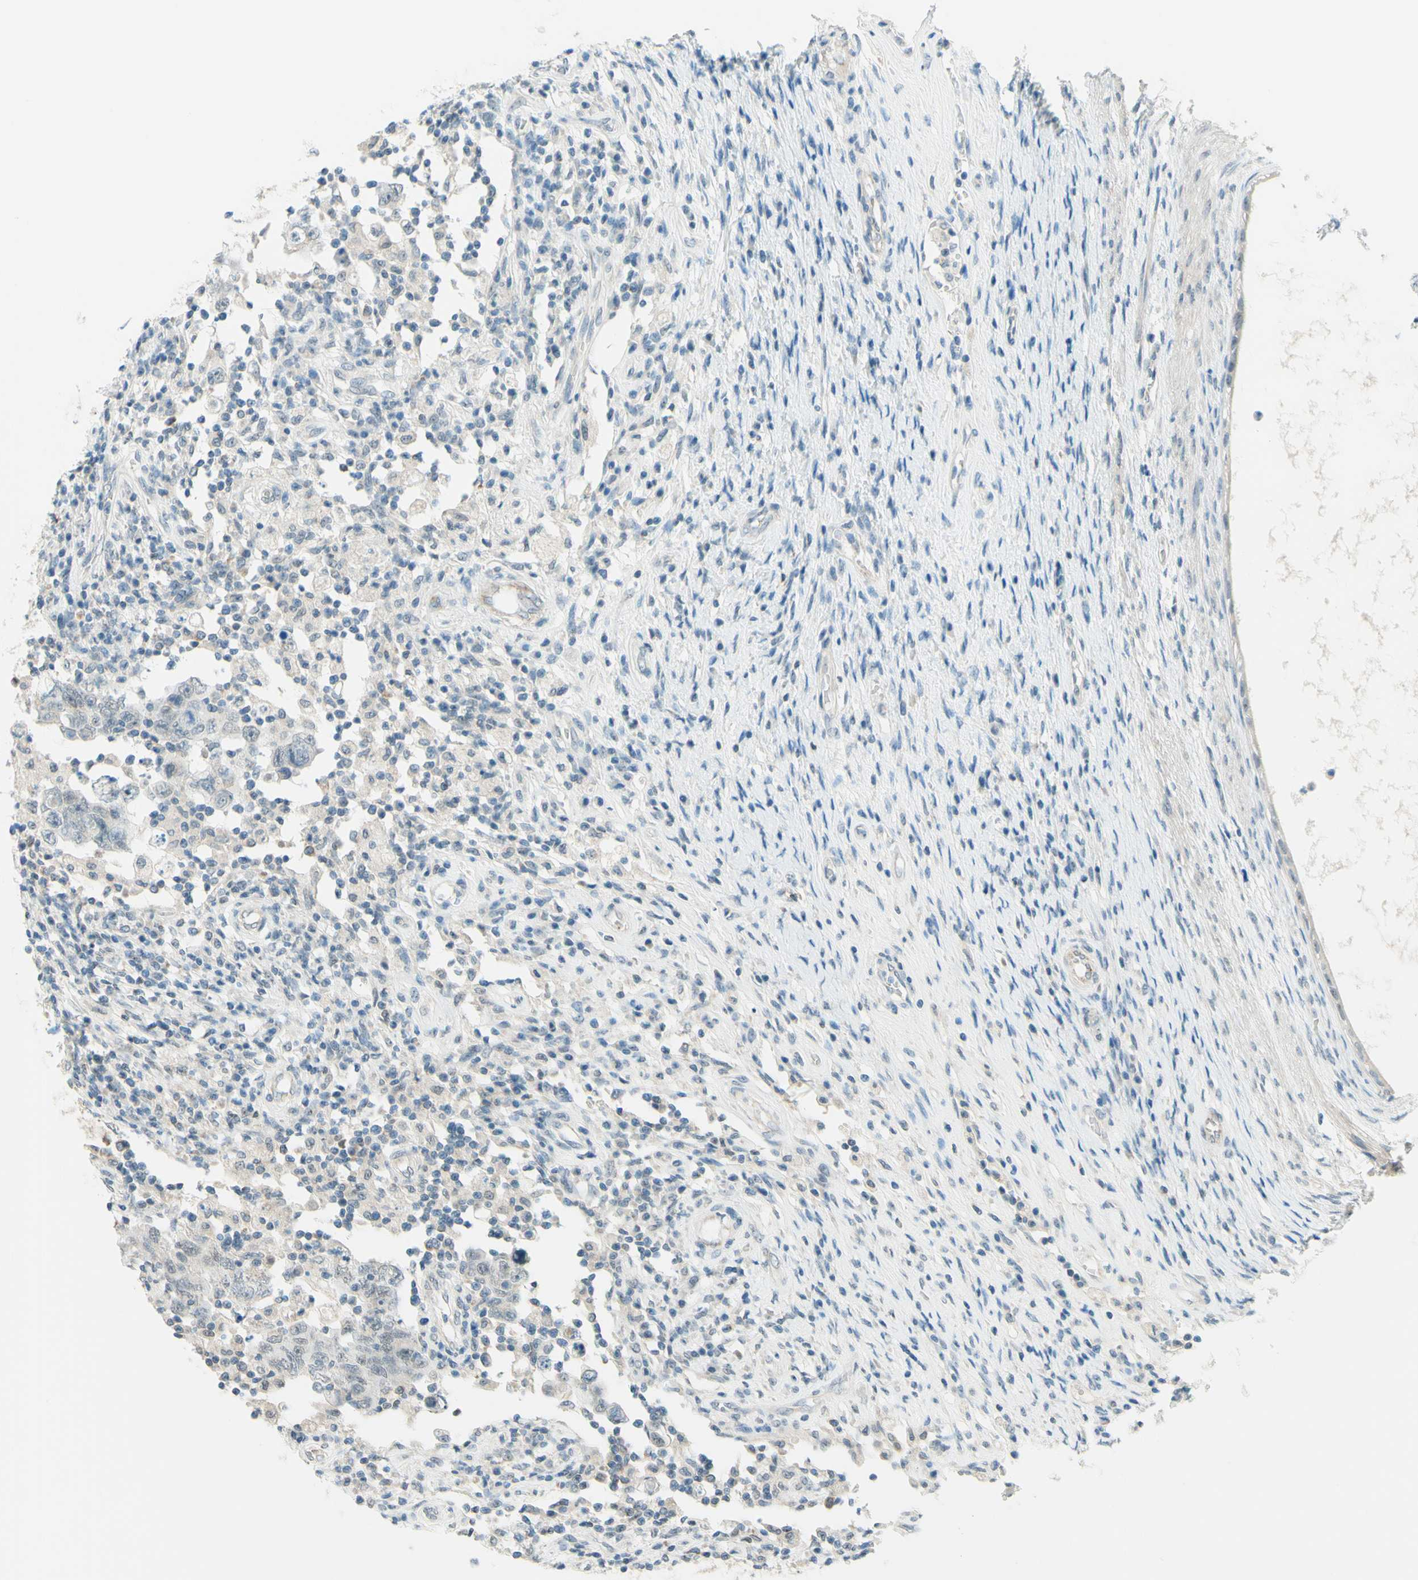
{"staining": {"intensity": "negative", "quantity": "none", "location": "none"}, "tissue": "testis cancer", "cell_type": "Tumor cells", "image_type": "cancer", "snomed": [{"axis": "morphology", "description": "Carcinoma, Embryonal, NOS"}, {"axis": "topography", "description": "Testis"}], "caption": "The IHC histopathology image has no significant expression in tumor cells of embryonal carcinoma (testis) tissue.", "gene": "JPH1", "patient": {"sex": "male", "age": 26}}